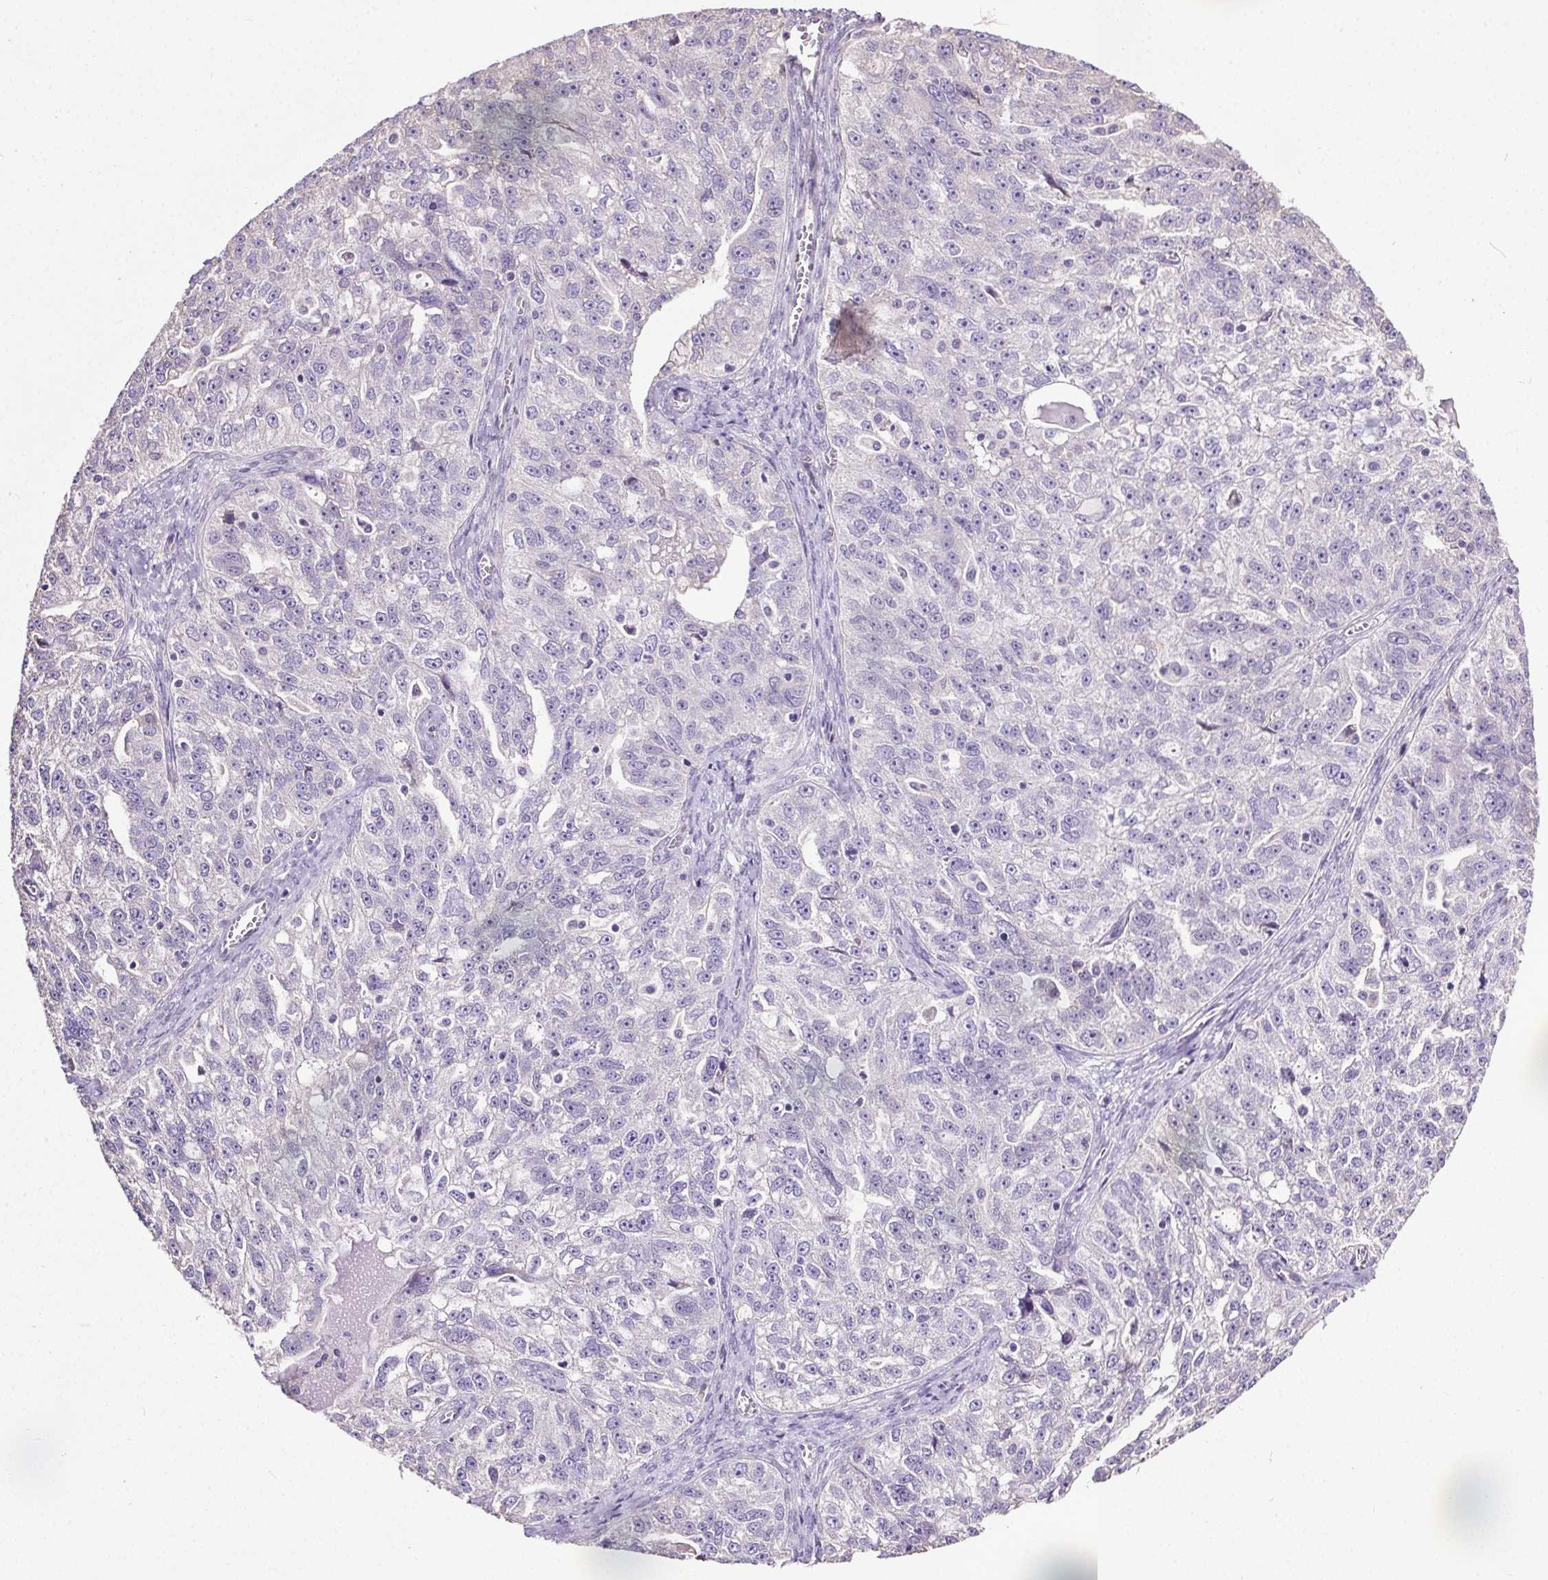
{"staining": {"intensity": "negative", "quantity": "none", "location": "none"}, "tissue": "ovarian cancer", "cell_type": "Tumor cells", "image_type": "cancer", "snomed": [{"axis": "morphology", "description": "Cystadenocarcinoma, serous, NOS"}, {"axis": "topography", "description": "Ovary"}], "caption": "Human ovarian cancer stained for a protein using immunohistochemistry reveals no expression in tumor cells.", "gene": "SNX31", "patient": {"sex": "female", "age": 51}}